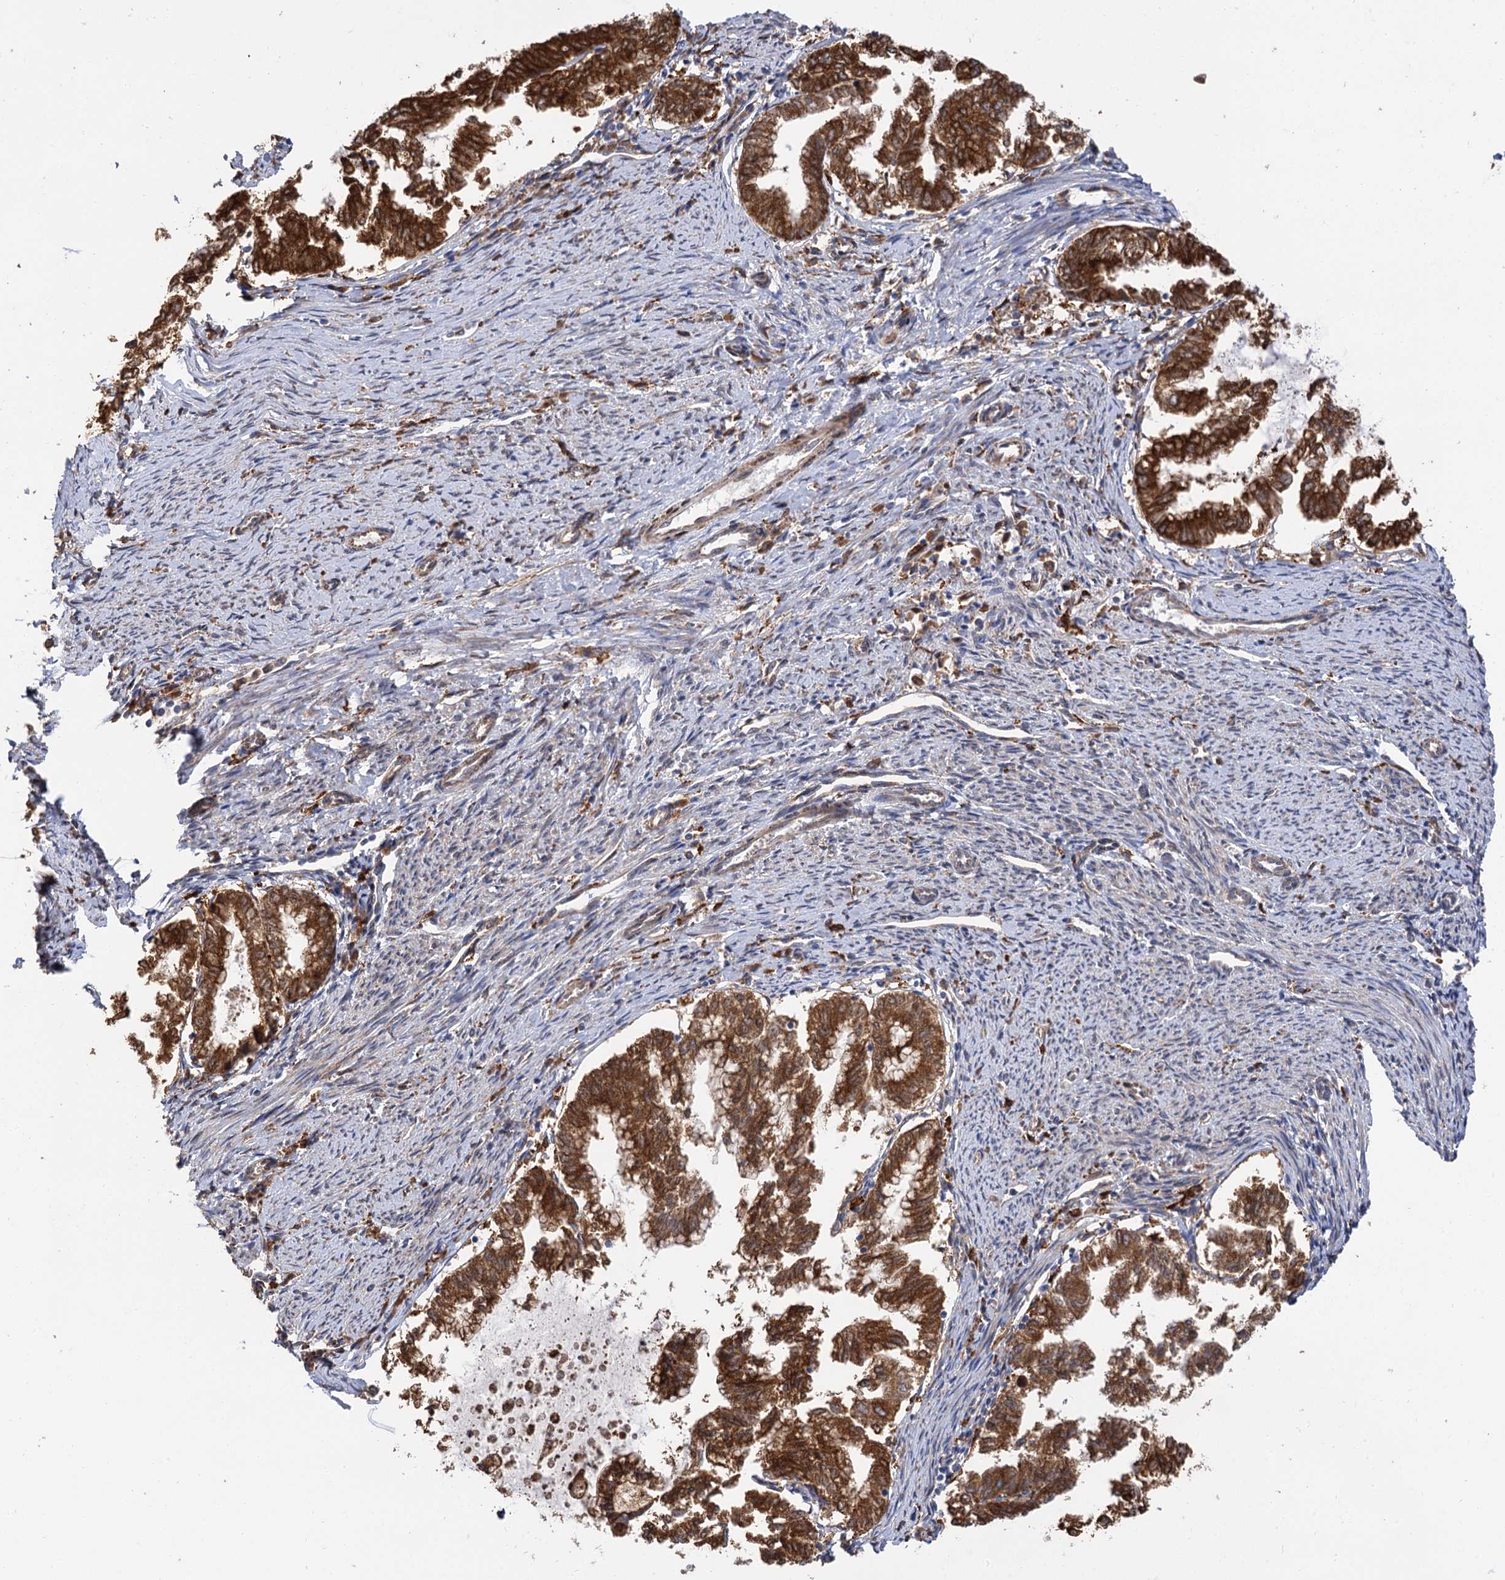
{"staining": {"intensity": "strong", "quantity": ">75%", "location": "cytoplasmic/membranous"}, "tissue": "endometrial cancer", "cell_type": "Tumor cells", "image_type": "cancer", "snomed": [{"axis": "morphology", "description": "Adenocarcinoma, NOS"}, {"axis": "topography", "description": "Endometrium"}], "caption": "Strong cytoplasmic/membranous staining for a protein is appreciated in about >75% of tumor cells of adenocarcinoma (endometrial) using IHC.", "gene": "PPIP5K2", "patient": {"sex": "female", "age": 79}}